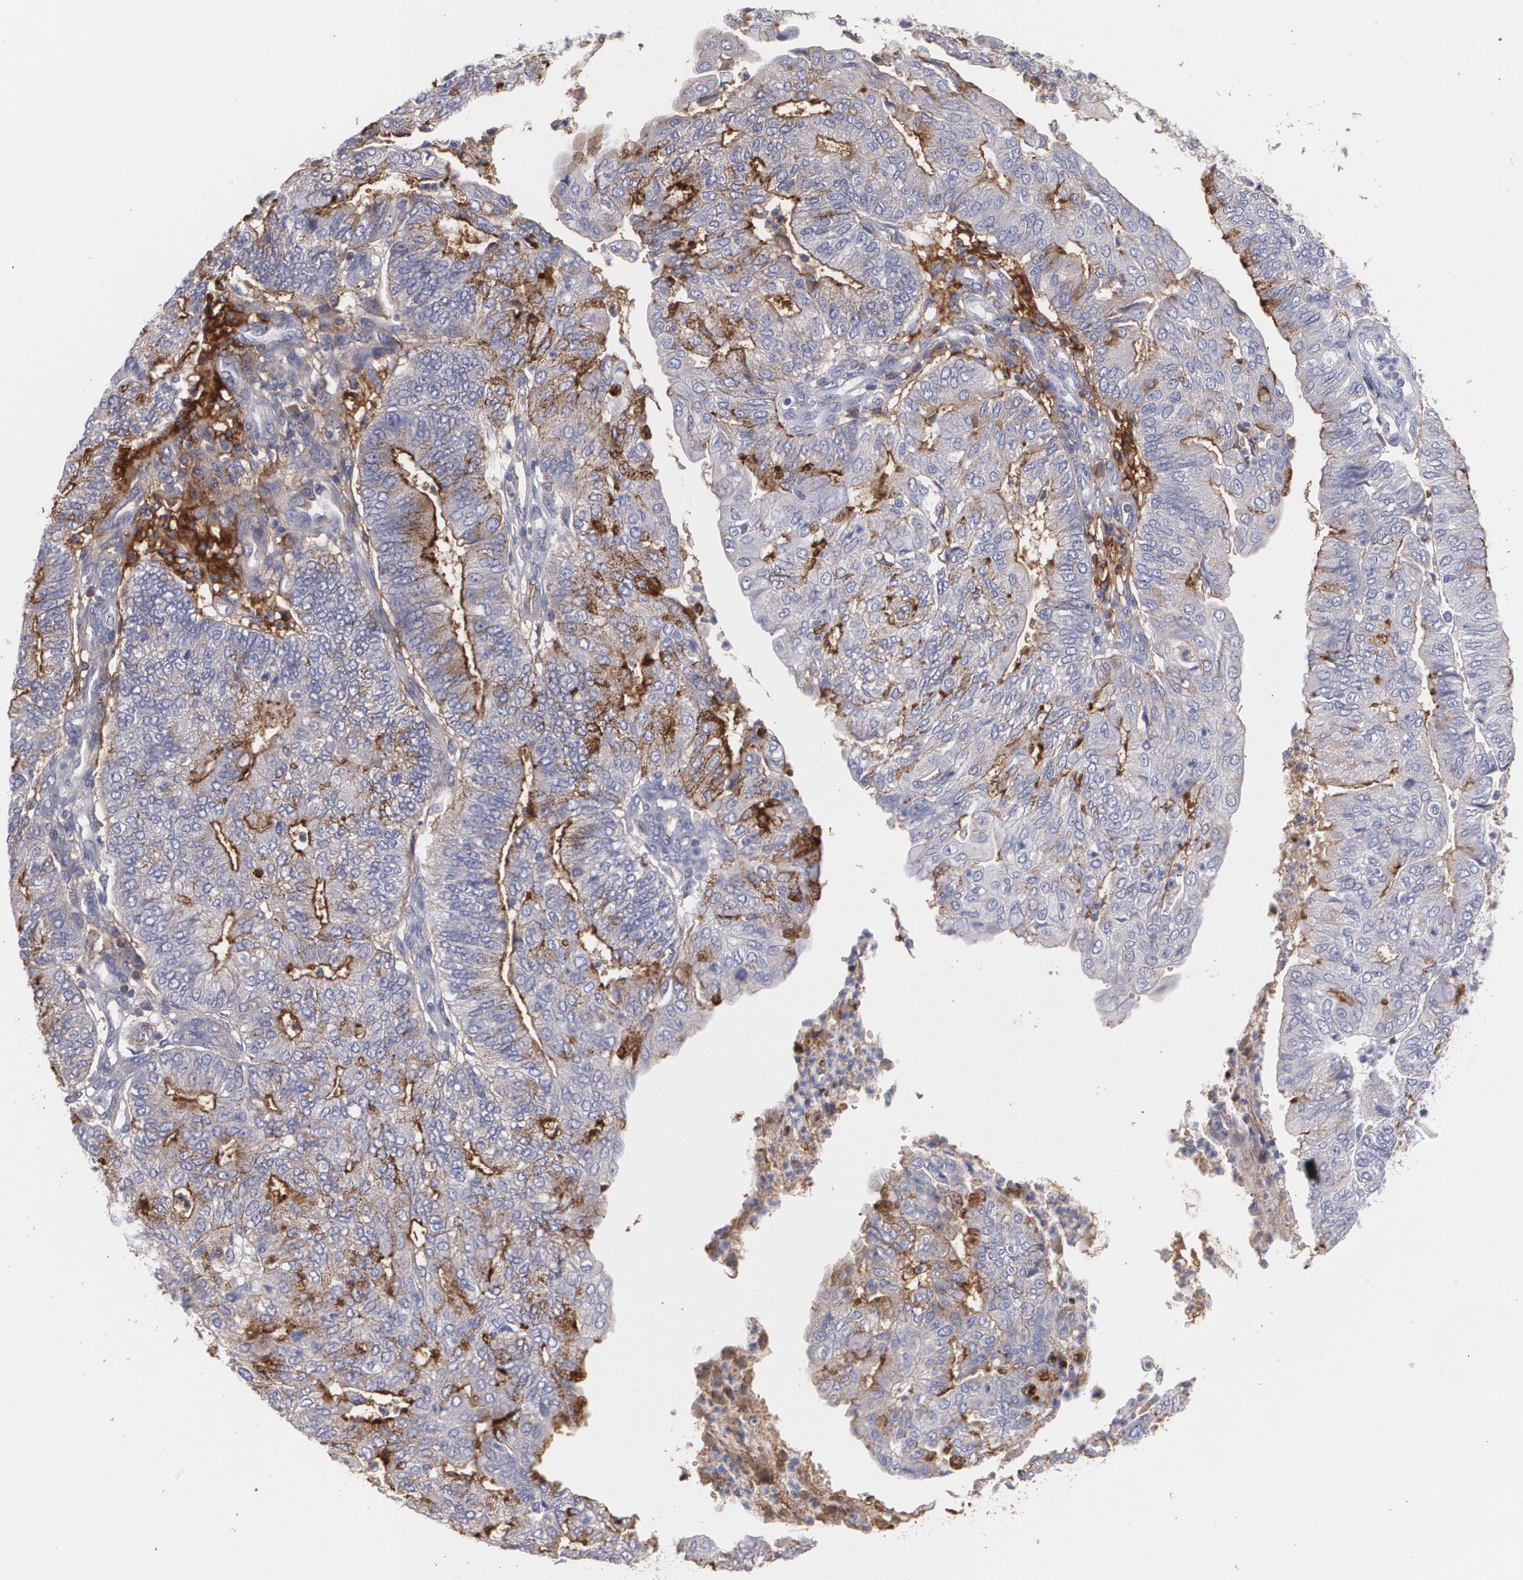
{"staining": {"intensity": "negative", "quantity": "none", "location": "none"}, "tissue": "endometrial cancer", "cell_type": "Tumor cells", "image_type": "cancer", "snomed": [{"axis": "morphology", "description": "Adenocarcinoma, NOS"}, {"axis": "topography", "description": "Endometrium"}], "caption": "A high-resolution photomicrograph shows immunohistochemistry staining of endometrial cancer, which reveals no significant staining in tumor cells.", "gene": "FBLN1", "patient": {"sex": "female", "age": 59}}